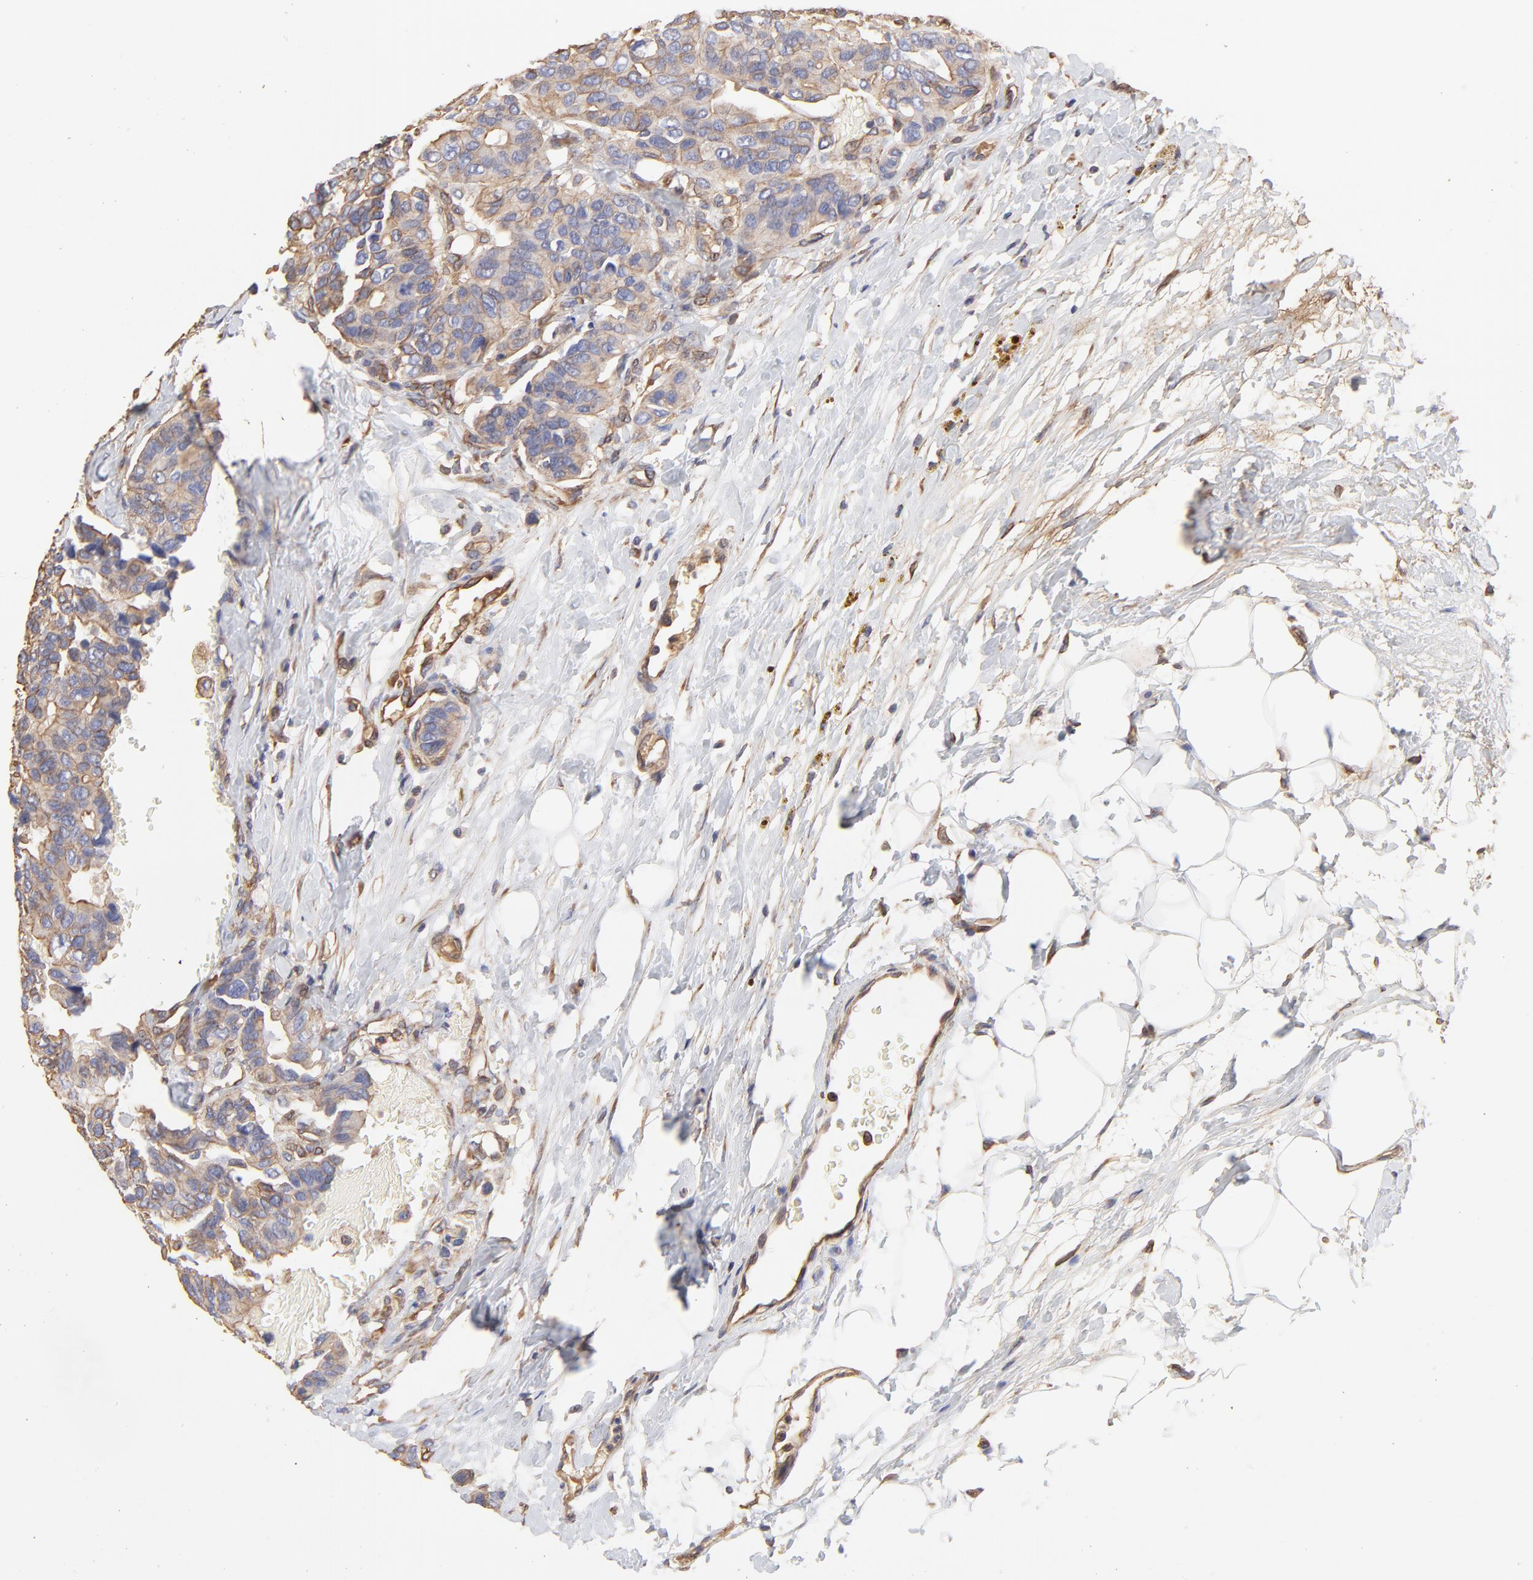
{"staining": {"intensity": "weak", "quantity": ">75%", "location": "cytoplasmic/membranous"}, "tissue": "breast cancer", "cell_type": "Tumor cells", "image_type": "cancer", "snomed": [{"axis": "morphology", "description": "Duct carcinoma"}, {"axis": "topography", "description": "Breast"}], "caption": "The image demonstrates staining of breast invasive ductal carcinoma, revealing weak cytoplasmic/membranous protein staining (brown color) within tumor cells.", "gene": "LRCH2", "patient": {"sex": "female", "age": 69}}